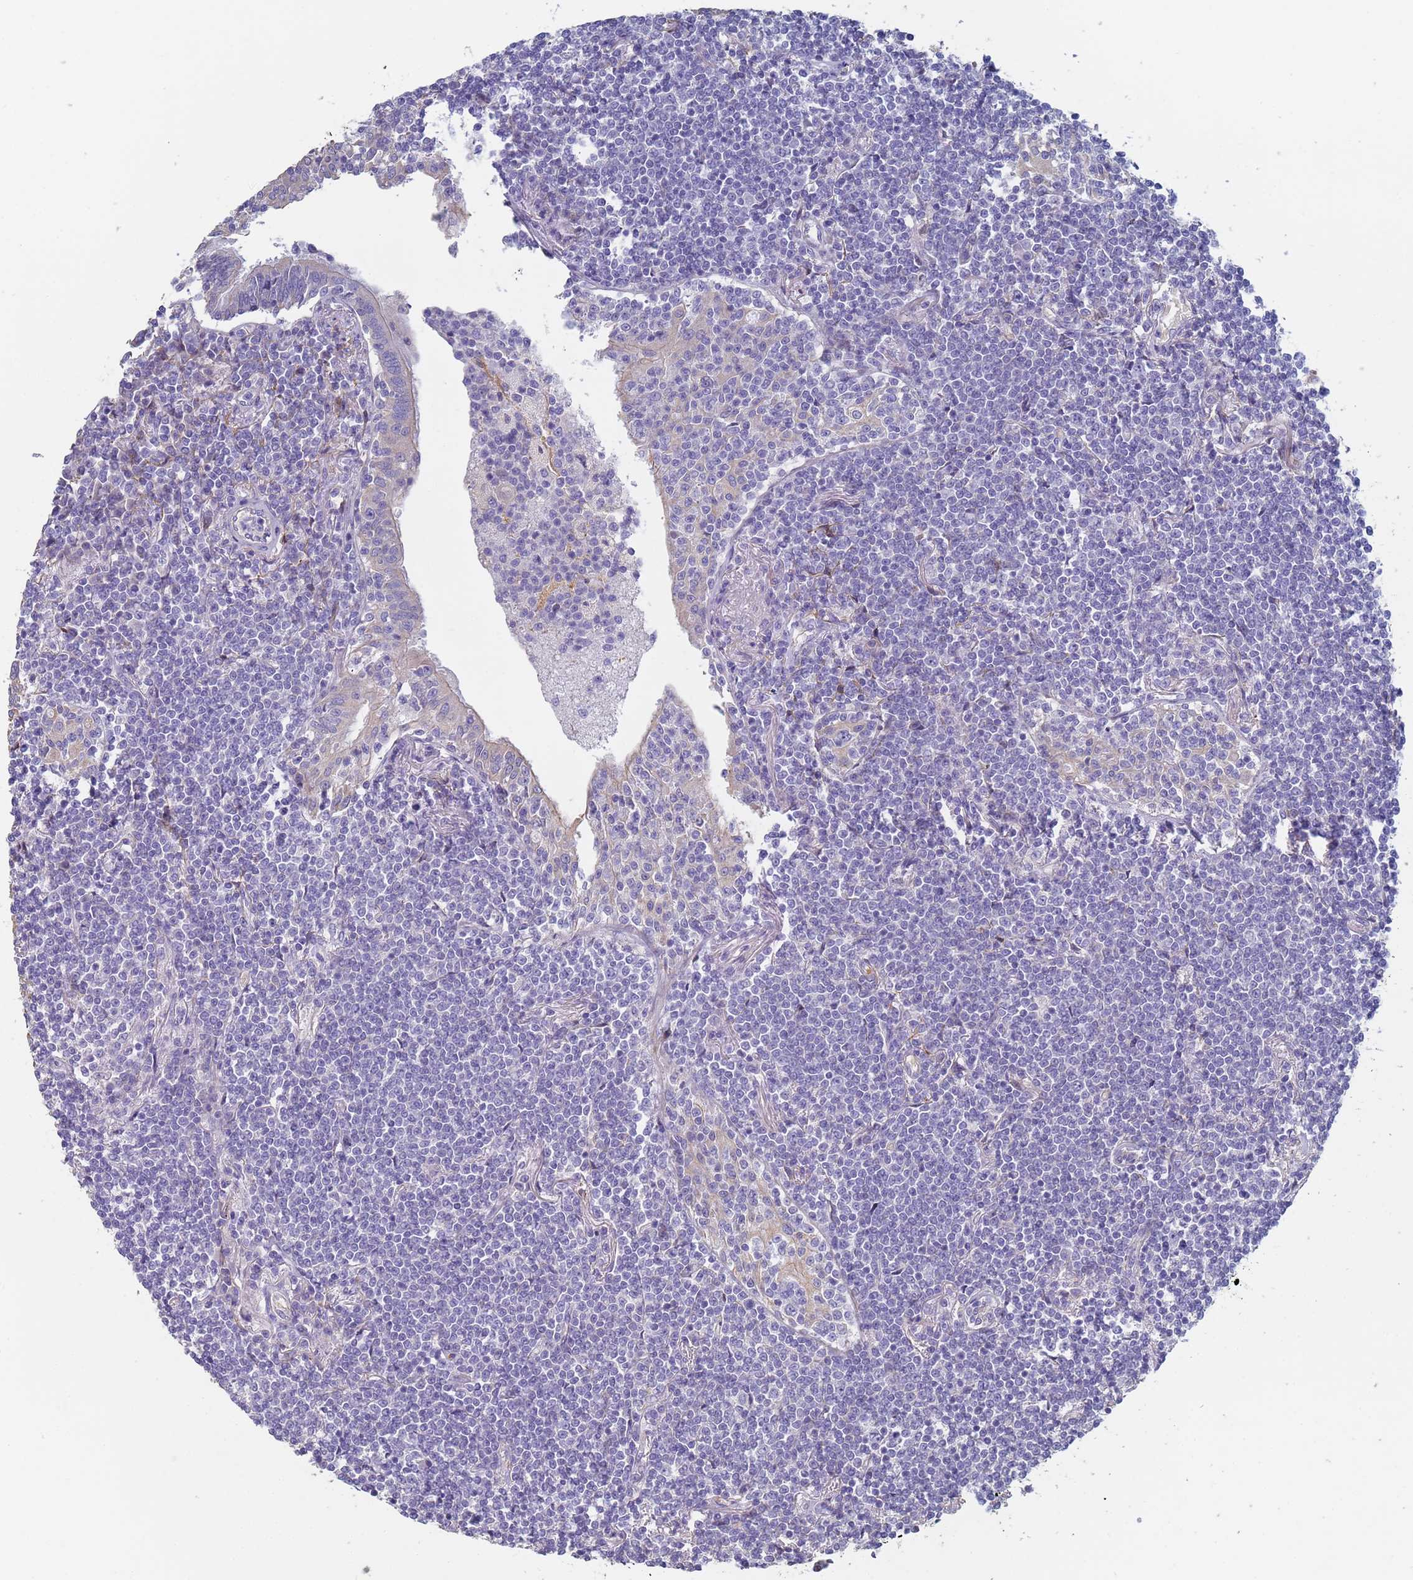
{"staining": {"intensity": "negative", "quantity": "none", "location": "none"}, "tissue": "lymphoma", "cell_type": "Tumor cells", "image_type": "cancer", "snomed": [{"axis": "morphology", "description": "Malignant lymphoma, non-Hodgkin's type, Low grade"}, {"axis": "topography", "description": "Lung"}], "caption": "Histopathology image shows no significant protein expression in tumor cells of malignant lymphoma, non-Hodgkin's type (low-grade).", "gene": "ABCA8", "patient": {"sex": "female", "age": 71}}